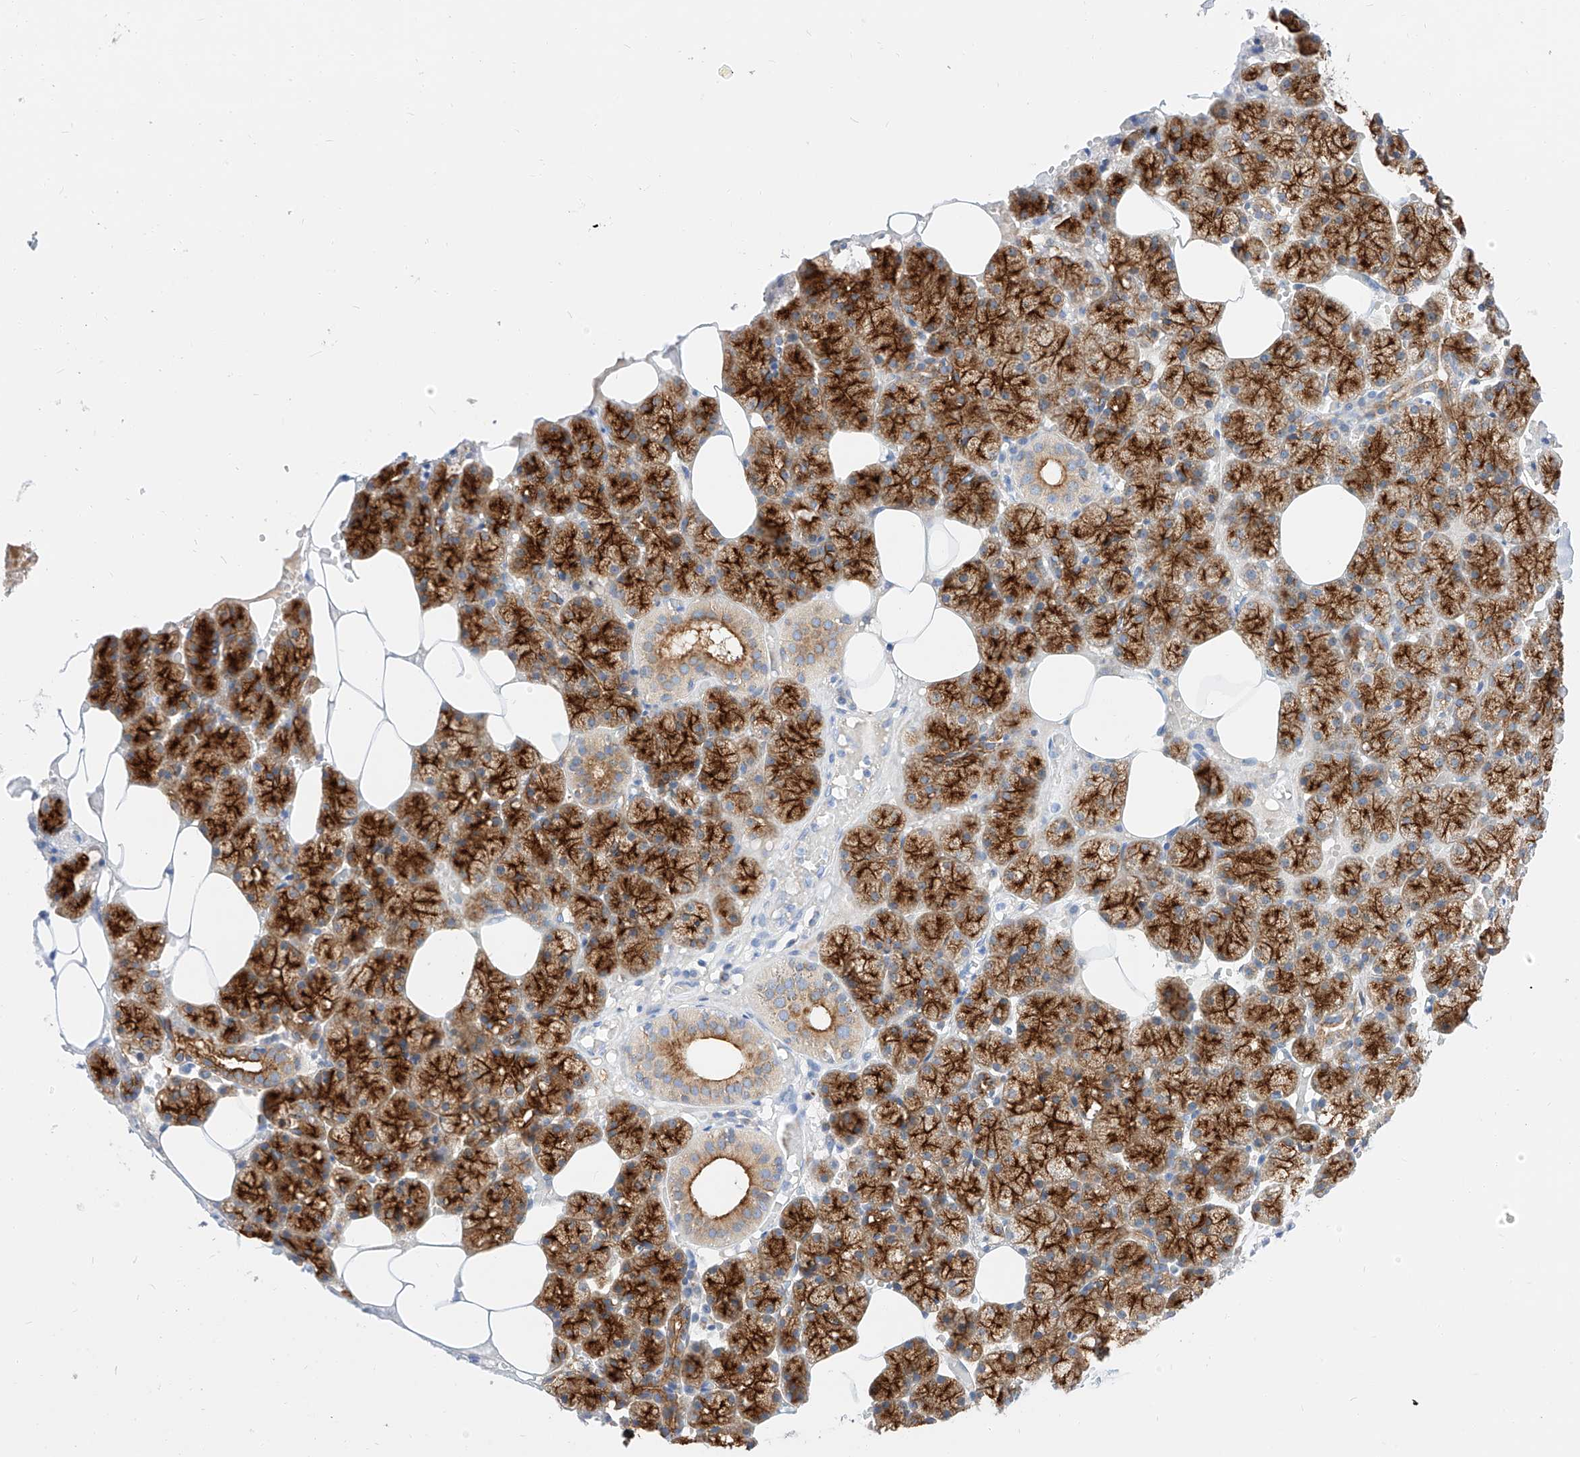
{"staining": {"intensity": "strong", "quantity": ">75%", "location": "cytoplasmic/membranous"}, "tissue": "salivary gland", "cell_type": "Glandular cells", "image_type": "normal", "snomed": [{"axis": "morphology", "description": "Normal tissue, NOS"}, {"axis": "topography", "description": "Salivary gland"}], "caption": "DAB (3,3'-diaminobenzidine) immunohistochemical staining of unremarkable salivary gland reveals strong cytoplasmic/membranous protein positivity in approximately >75% of glandular cells.", "gene": "MAP7", "patient": {"sex": "male", "age": 62}}